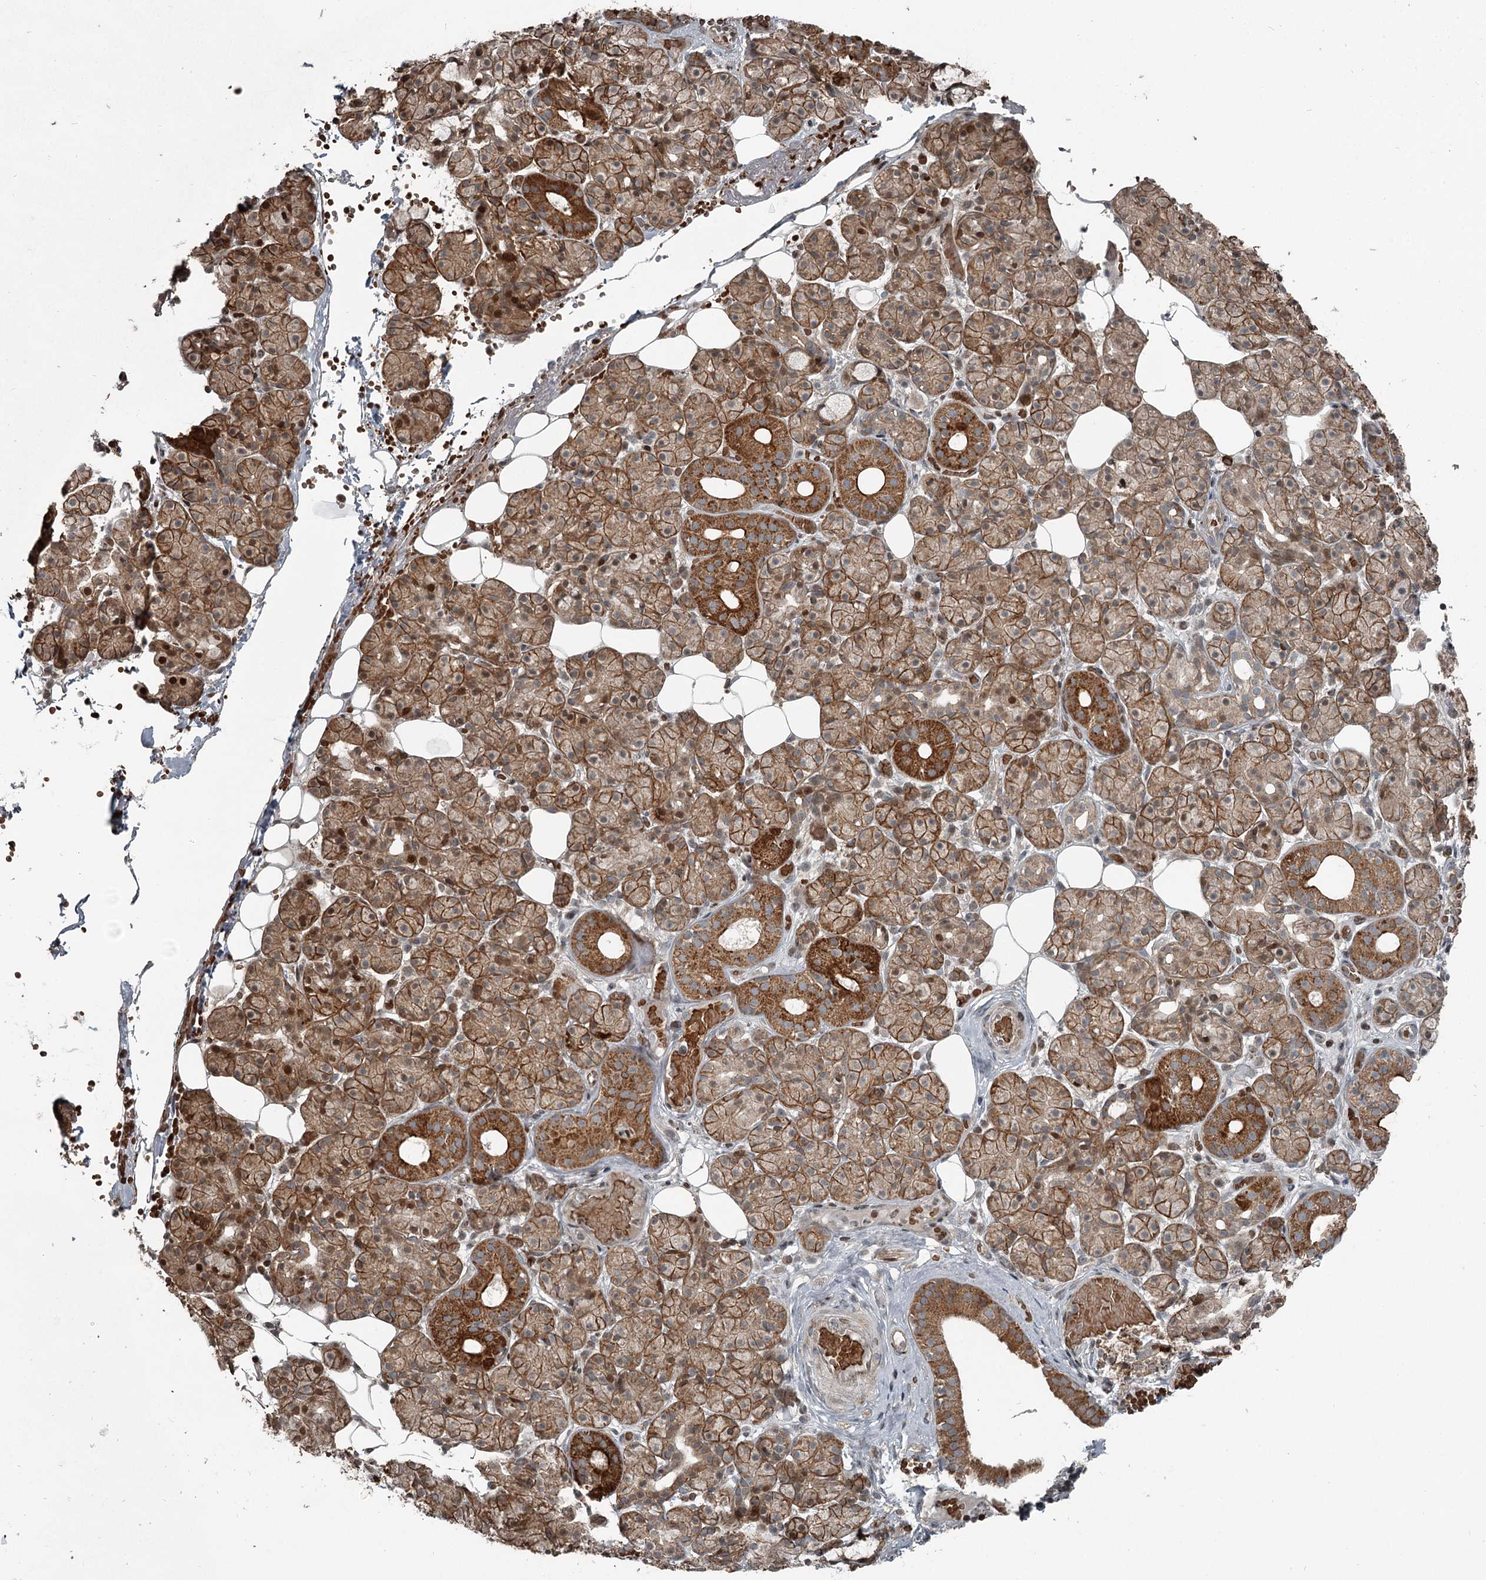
{"staining": {"intensity": "strong", "quantity": "25%-75%", "location": "cytoplasmic/membranous,nuclear"}, "tissue": "salivary gland", "cell_type": "Glandular cells", "image_type": "normal", "snomed": [{"axis": "morphology", "description": "Normal tissue, NOS"}, {"axis": "topography", "description": "Salivary gland"}], "caption": "Immunohistochemical staining of unremarkable salivary gland reveals high levels of strong cytoplasmic/membranous,nuclear staining in approximately 25%-75% of glandular cells.", "gene": "RASSF8", "patient": {"sex": "male", "age": 63}}